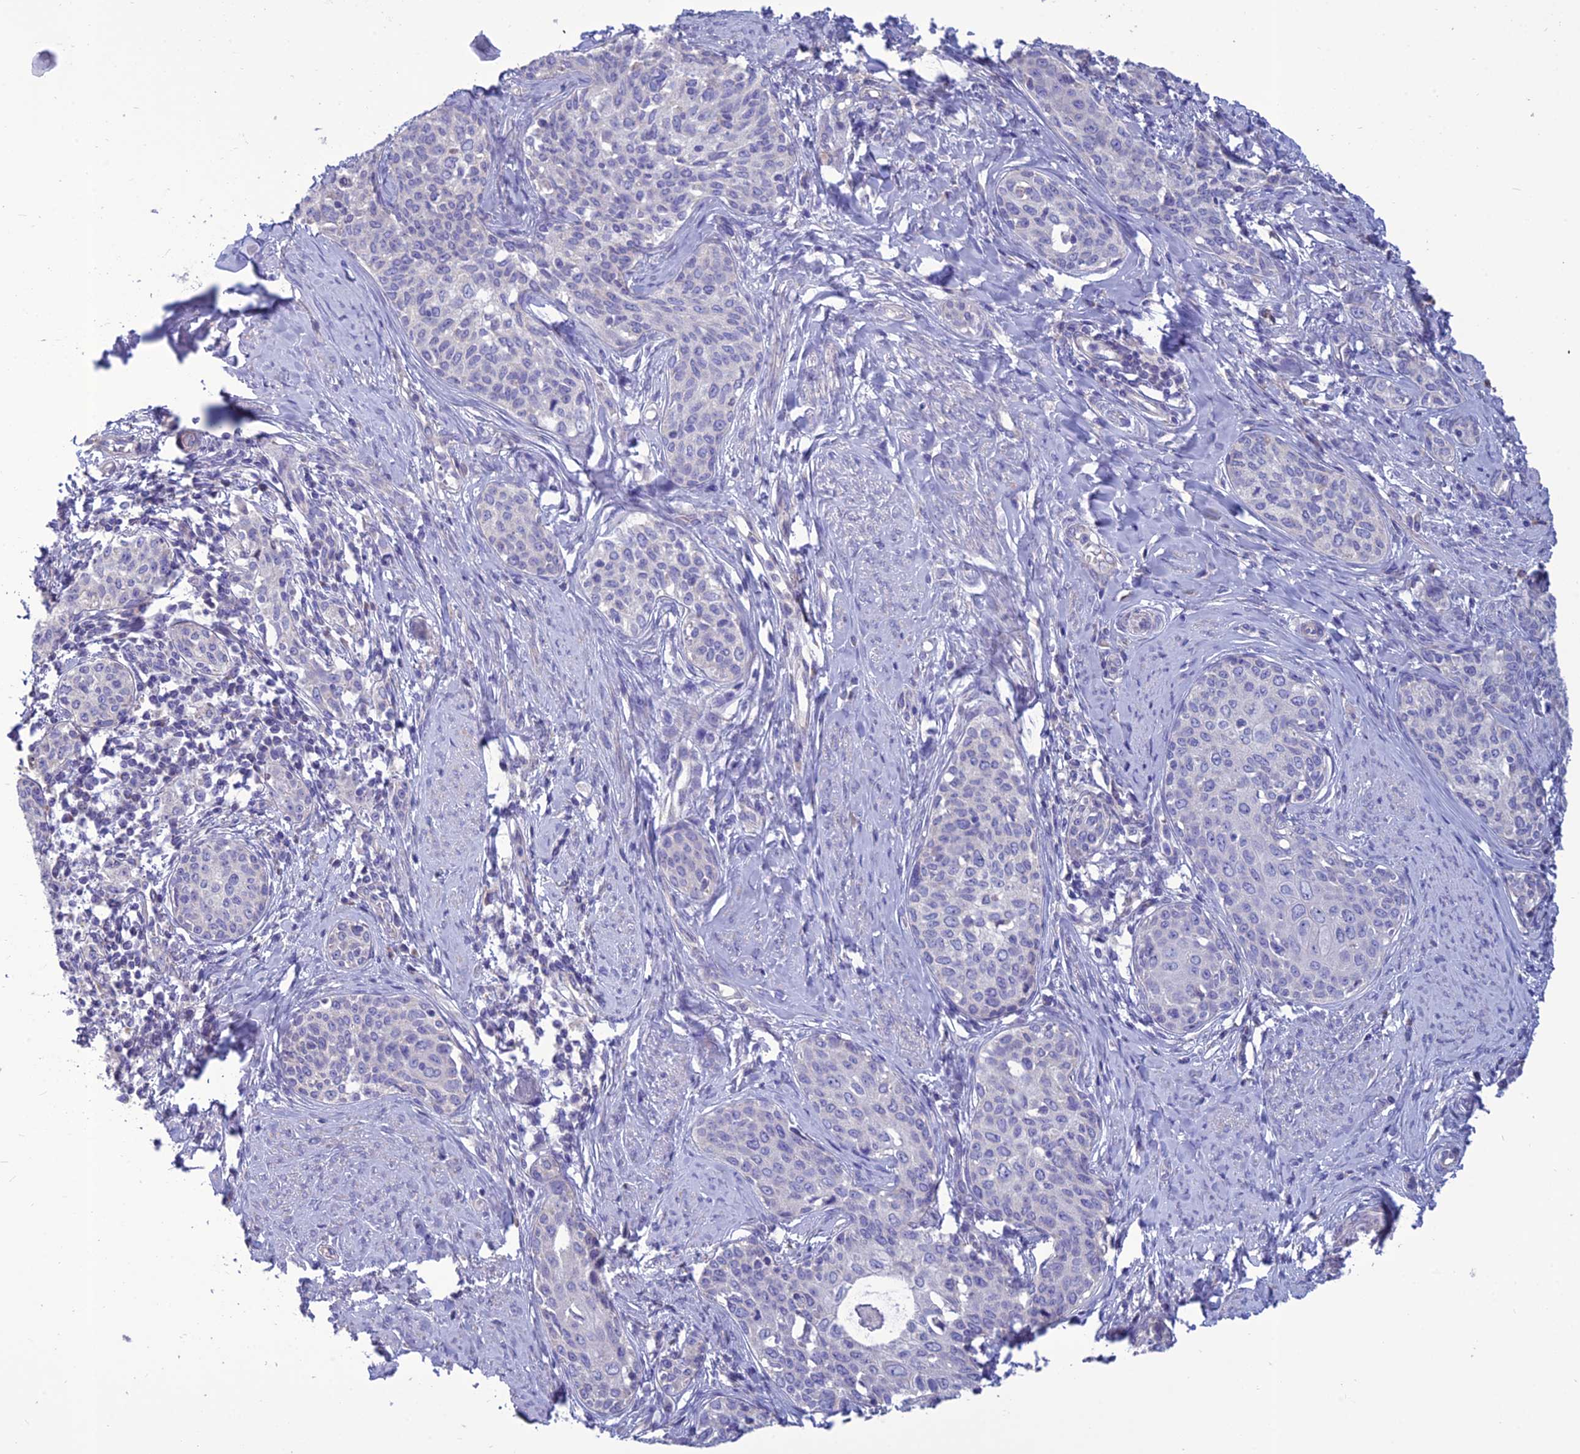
{"staining": {"intensity": "negative", "quantity": "none", "location": "none"}, "tissue": "cervical cancer", "cell_type": "Tumor cells", "image_type": "cancer", "snomed": [{"axis": "morphology", "description": "Squamous cell carcinoma, NOS"}, {"axis": "morphology", "description": "Adenocarcinoma, NOS"}, {"axis": "topography", "description": "Cervix"}], "caption": "The photomicrograph demonstrates no significant positivity in tumor cells of cervical cancer. The staining is performed using DAB (3,3'-diaminobenzidine) brown chromogen with nuclei counter-stained in using hematoxylin.", "gene": "BHMT2", "patient": {"sex": "female", "age": 52}}